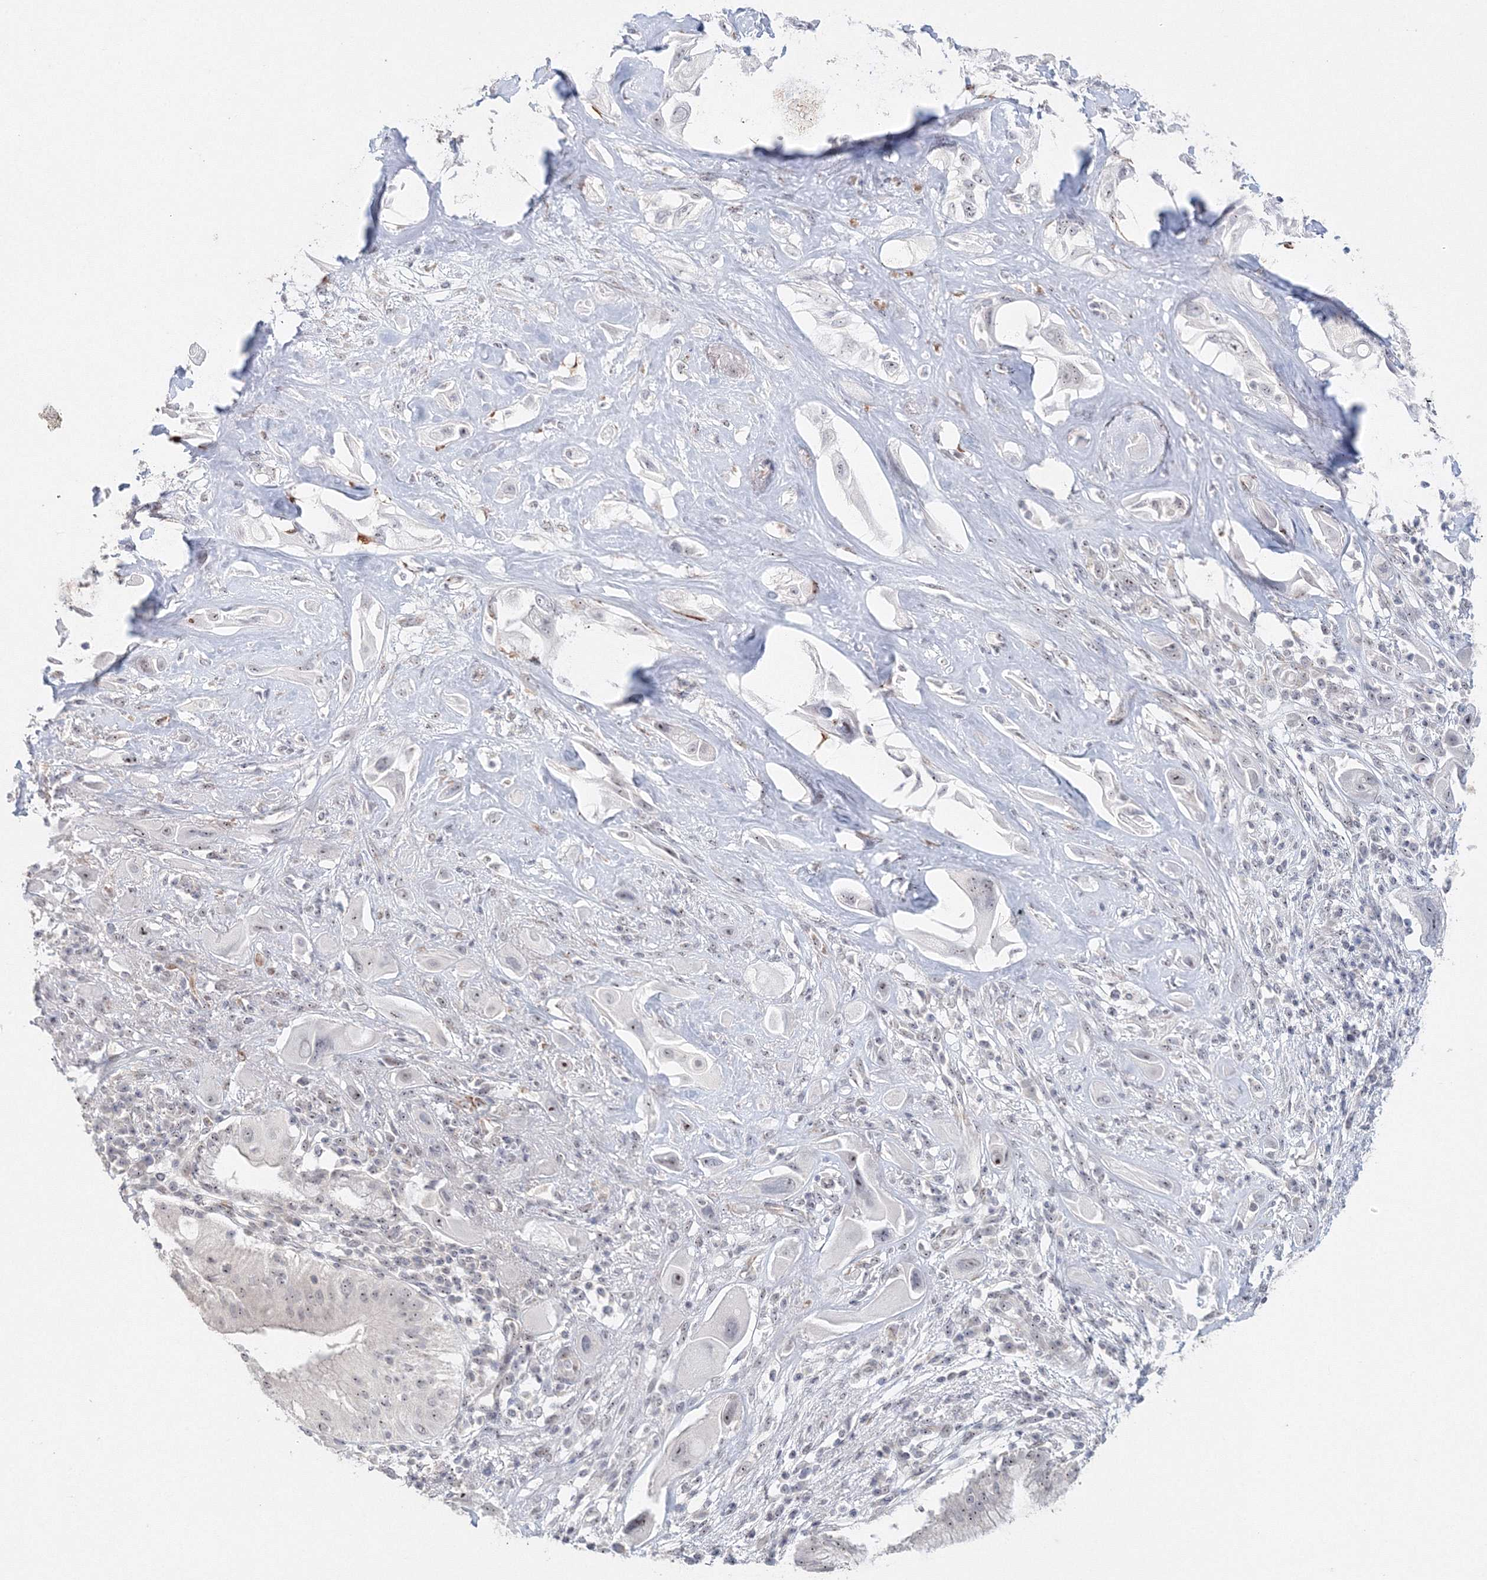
{"staining": {"intensity": "weak", "quantity": "<25%", "location": "nuclear"}, "tissue": "pancreatic cancer", "cell_type": "Tumor cells", "image_type": "cancer", "snomed": [{"axis": "morphology", "description": "Adenocarcinoma, NOS"}, {"axis": "topography", "description": "Pancreas"}], "caption": "Photomicrograph shows no protein positivity in tumor cells of adenocarcinoma (pancreatic) tissue.", "gene": "SIRT7", "patient": {"sex": "male", "age": 68}}